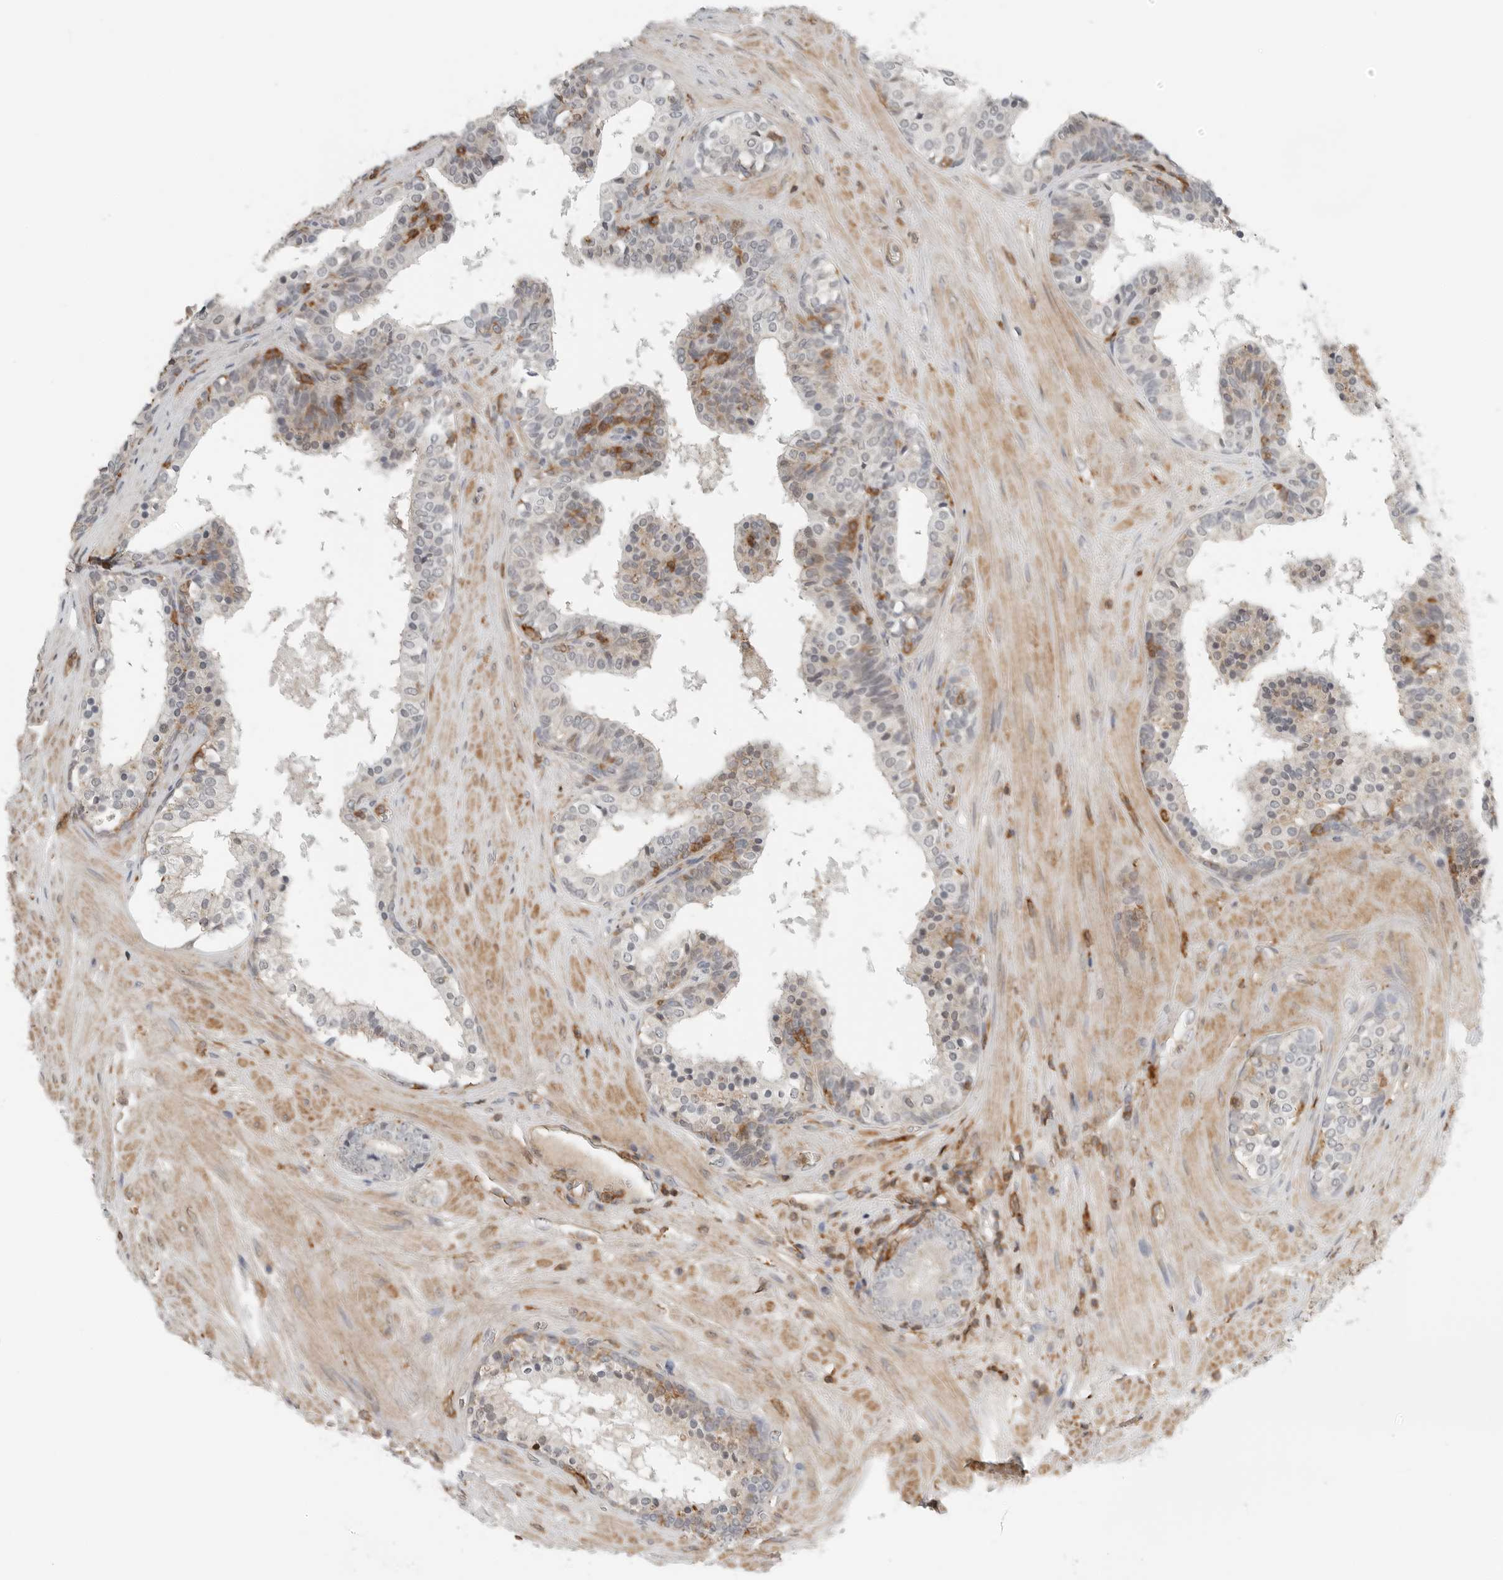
{"staining": {"intensity": "negative", "quantity": "none", "location": "none"}, "tissue": "prostate cancer", "cell_type": "Tumor cells", "image_type": "cancer", "snomed": [{"axis": "morphology", "description": "Adenocarcinoma, High grade"}, {"axis": "topography", "description": "Prostate"}], "caption": "Micrograph shows no protein staining in tumor cells of prostate cancer tissue.", "gene": "LEFTY2", "patient": {"sex": "male", "age": 56}}